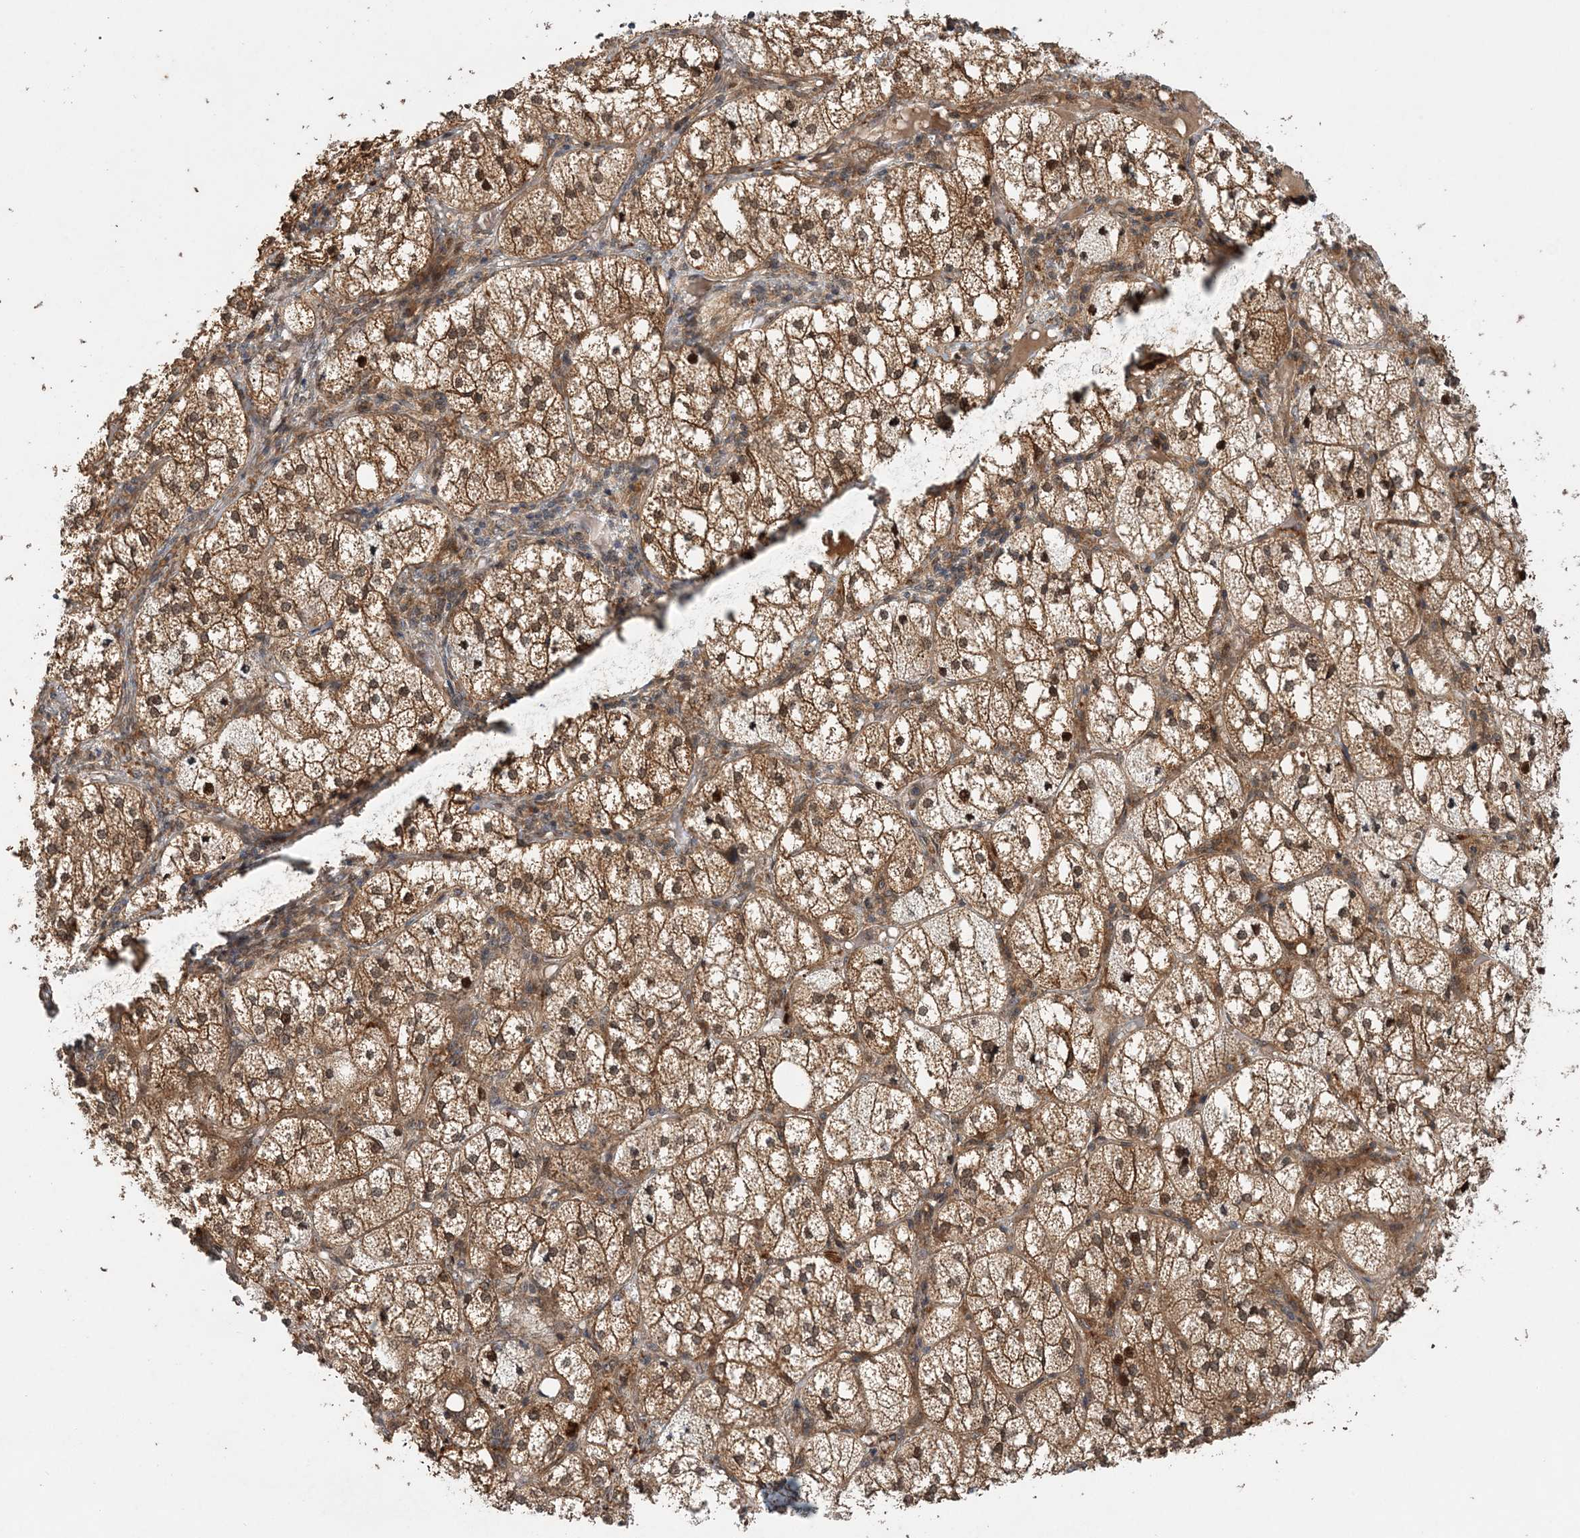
{"staining": {"intensity": "moderate", "quantity": ">75%", "location": "cytoplasmic/membranous,nuclear"}, "tissue": "adrenal gland", "cell_type": "Glandular cells", "image_type": "normal", "snomed": [{"axis": "morphology", "description": "Normal tissue, NOS"}, {"axis": "topography", "description": "Adrenal gland"}], "caption": "Immunohistochemistry (IHC) of benign human adrenal gland reveals medium levels of moderate cytoplasmic/membranous,nuclear staining in approximately >75% of glandular cells. (IHC, brightfield microscopy, high magnification).", "gene": "UBTD2", "patient": {"sex": "female", "age": 61}}